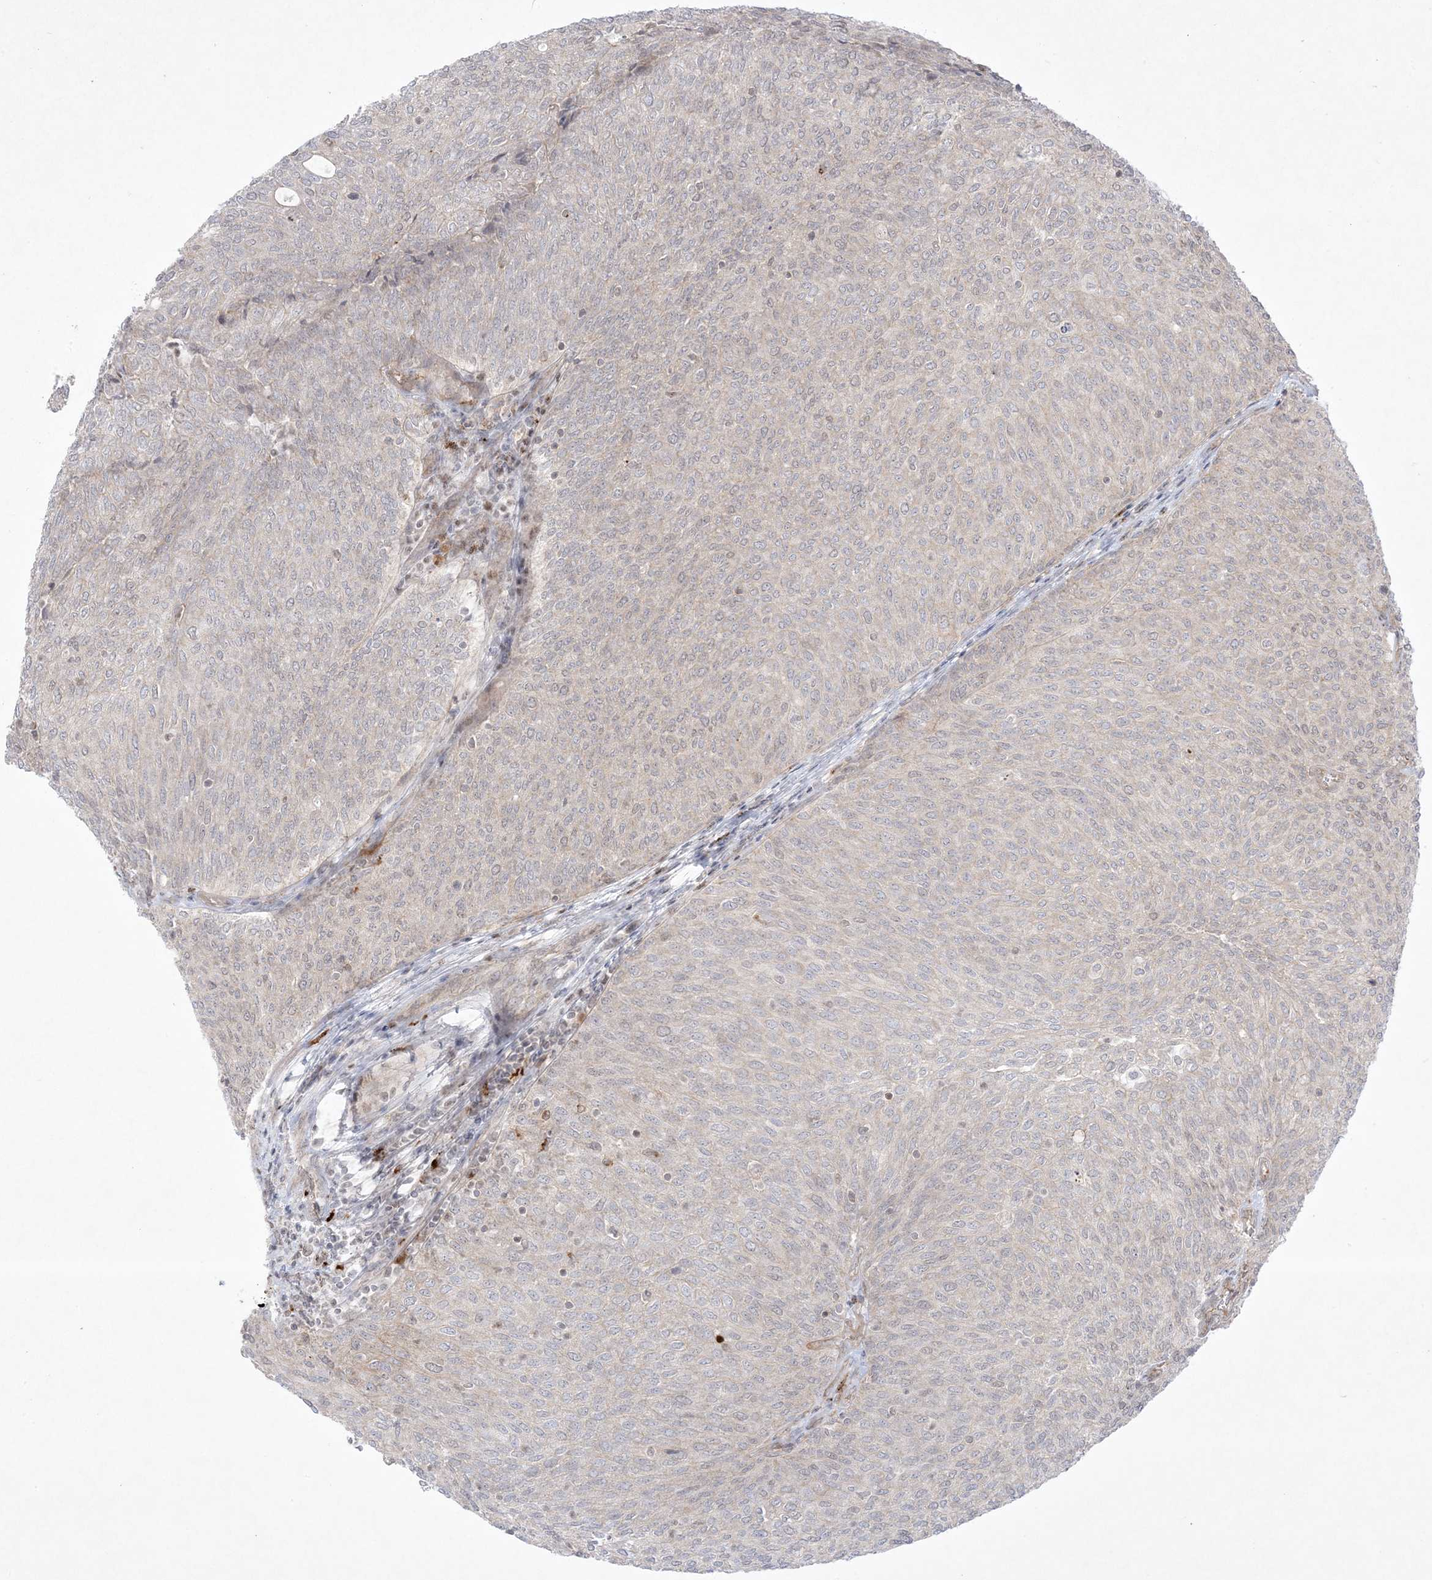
{"staining": {"intensity": "negative", "quantity": "none", "location": "none"}, "tissue": "urothelial cancer", "cell_type": "Tumor cells", "image_type": "cancer", "snomed": [{"axis": "morphology", "description": "Urothelial carcinoma, Low grade"}, {"axis": "topography", "description": "Urinary bladder"}], "caption": "Human urothelial cancer stained for a protein using immunohistochemistry demonstrates no positivity in tumor cells.", "gene": "PTK6", "patient": {"sex": "female", "age": 79}}